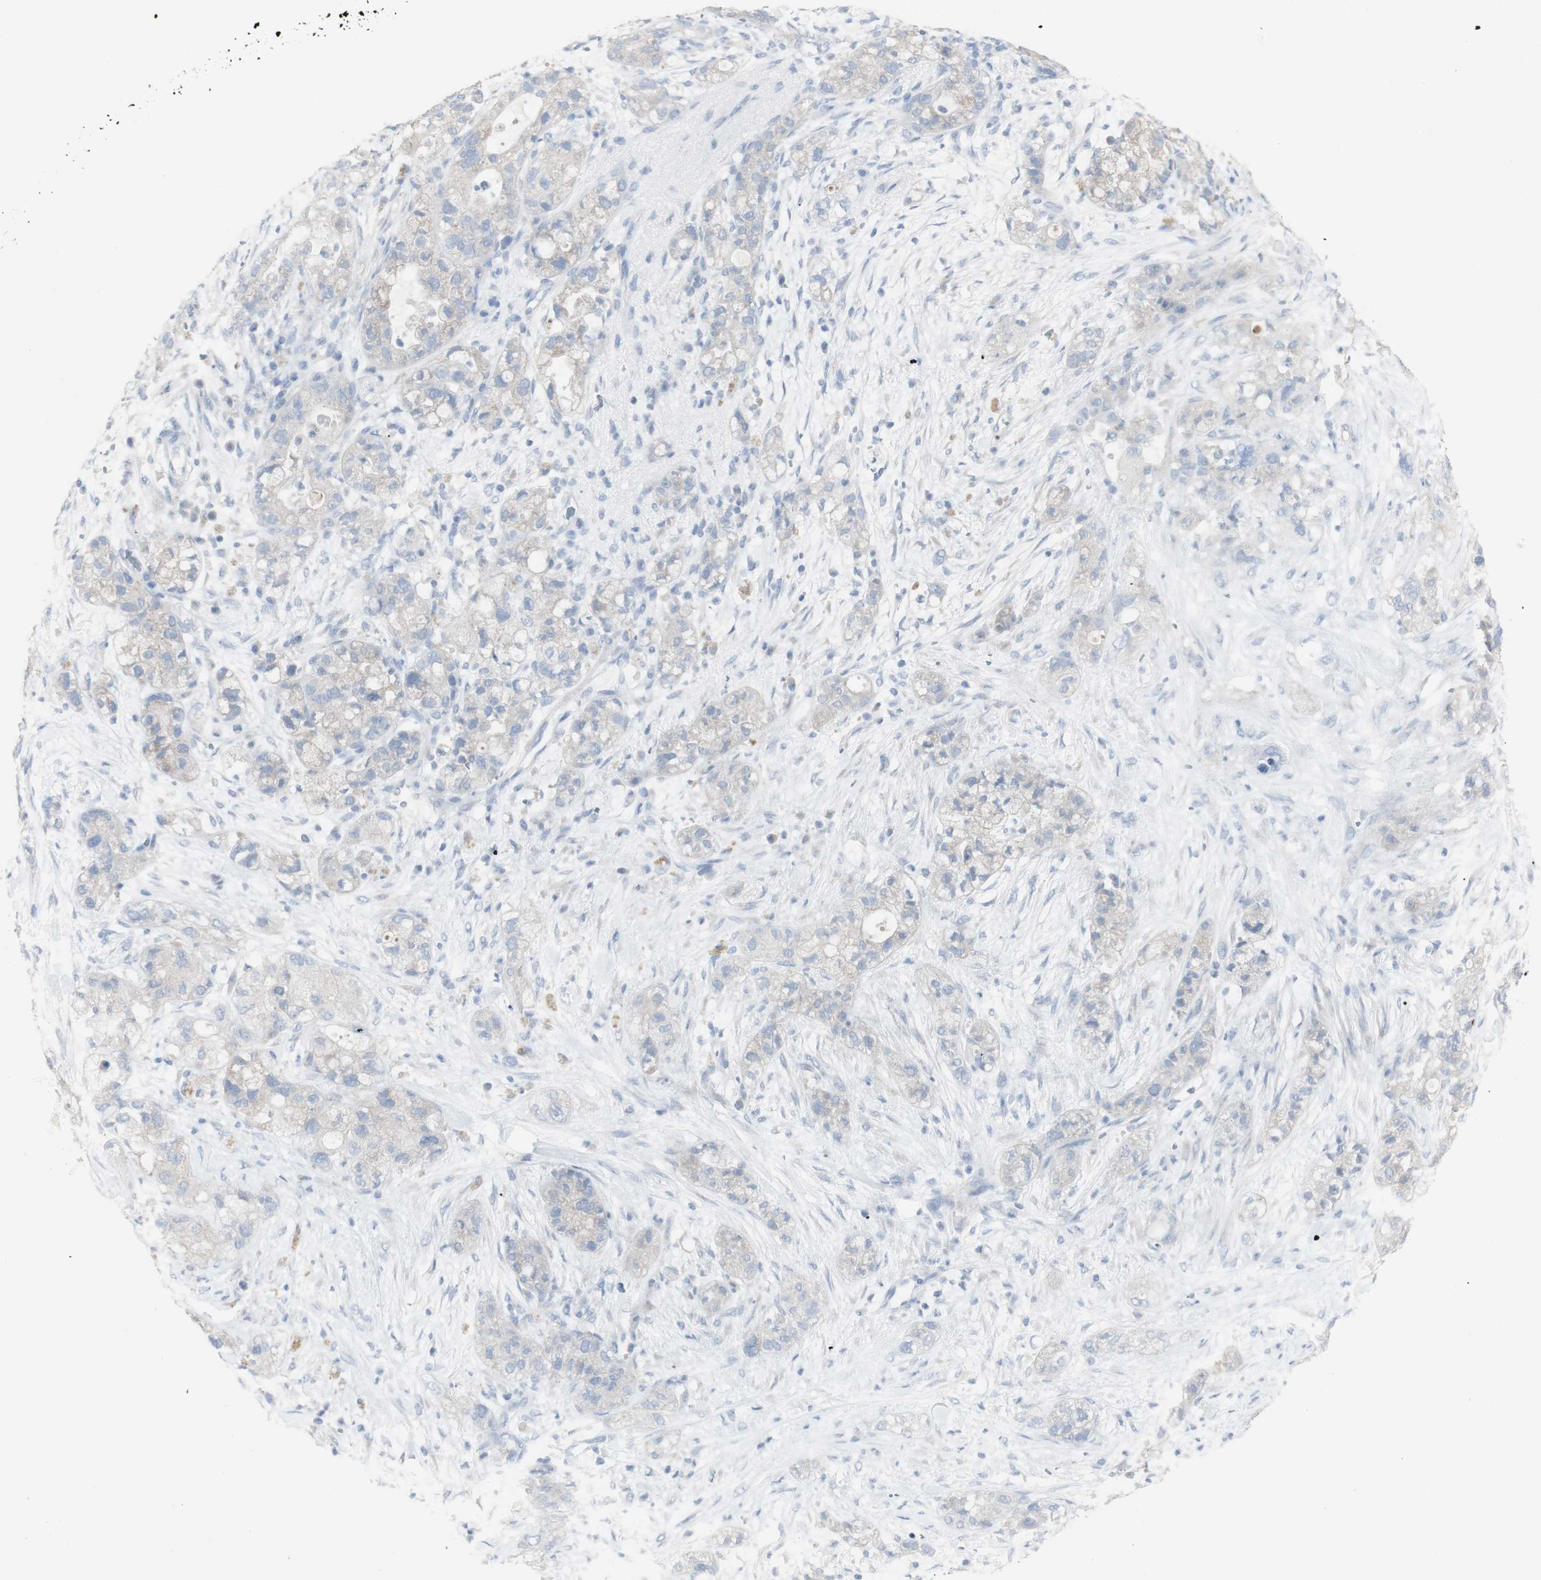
{"staining": {"intensity": "weak", "quantity": "<25%", "location": "cytoplasmic/membranous"}, "tissue": "pancreatic cancer", "cell_type": "Tumor cells", "image_type": "cancer", "snomed": [{"axis": "morphology", "description": "Adenocarcinoma, NOS"}, {"axis": "topography", "description": "Pancreas"}], "caption": "Pancreatic cancer (adenocarcinoma) was stained to show a protein in brown. There is no significant expression in tumor cells.", "gene": "CD207", "patient": {"sex": "female", "age": 78}}